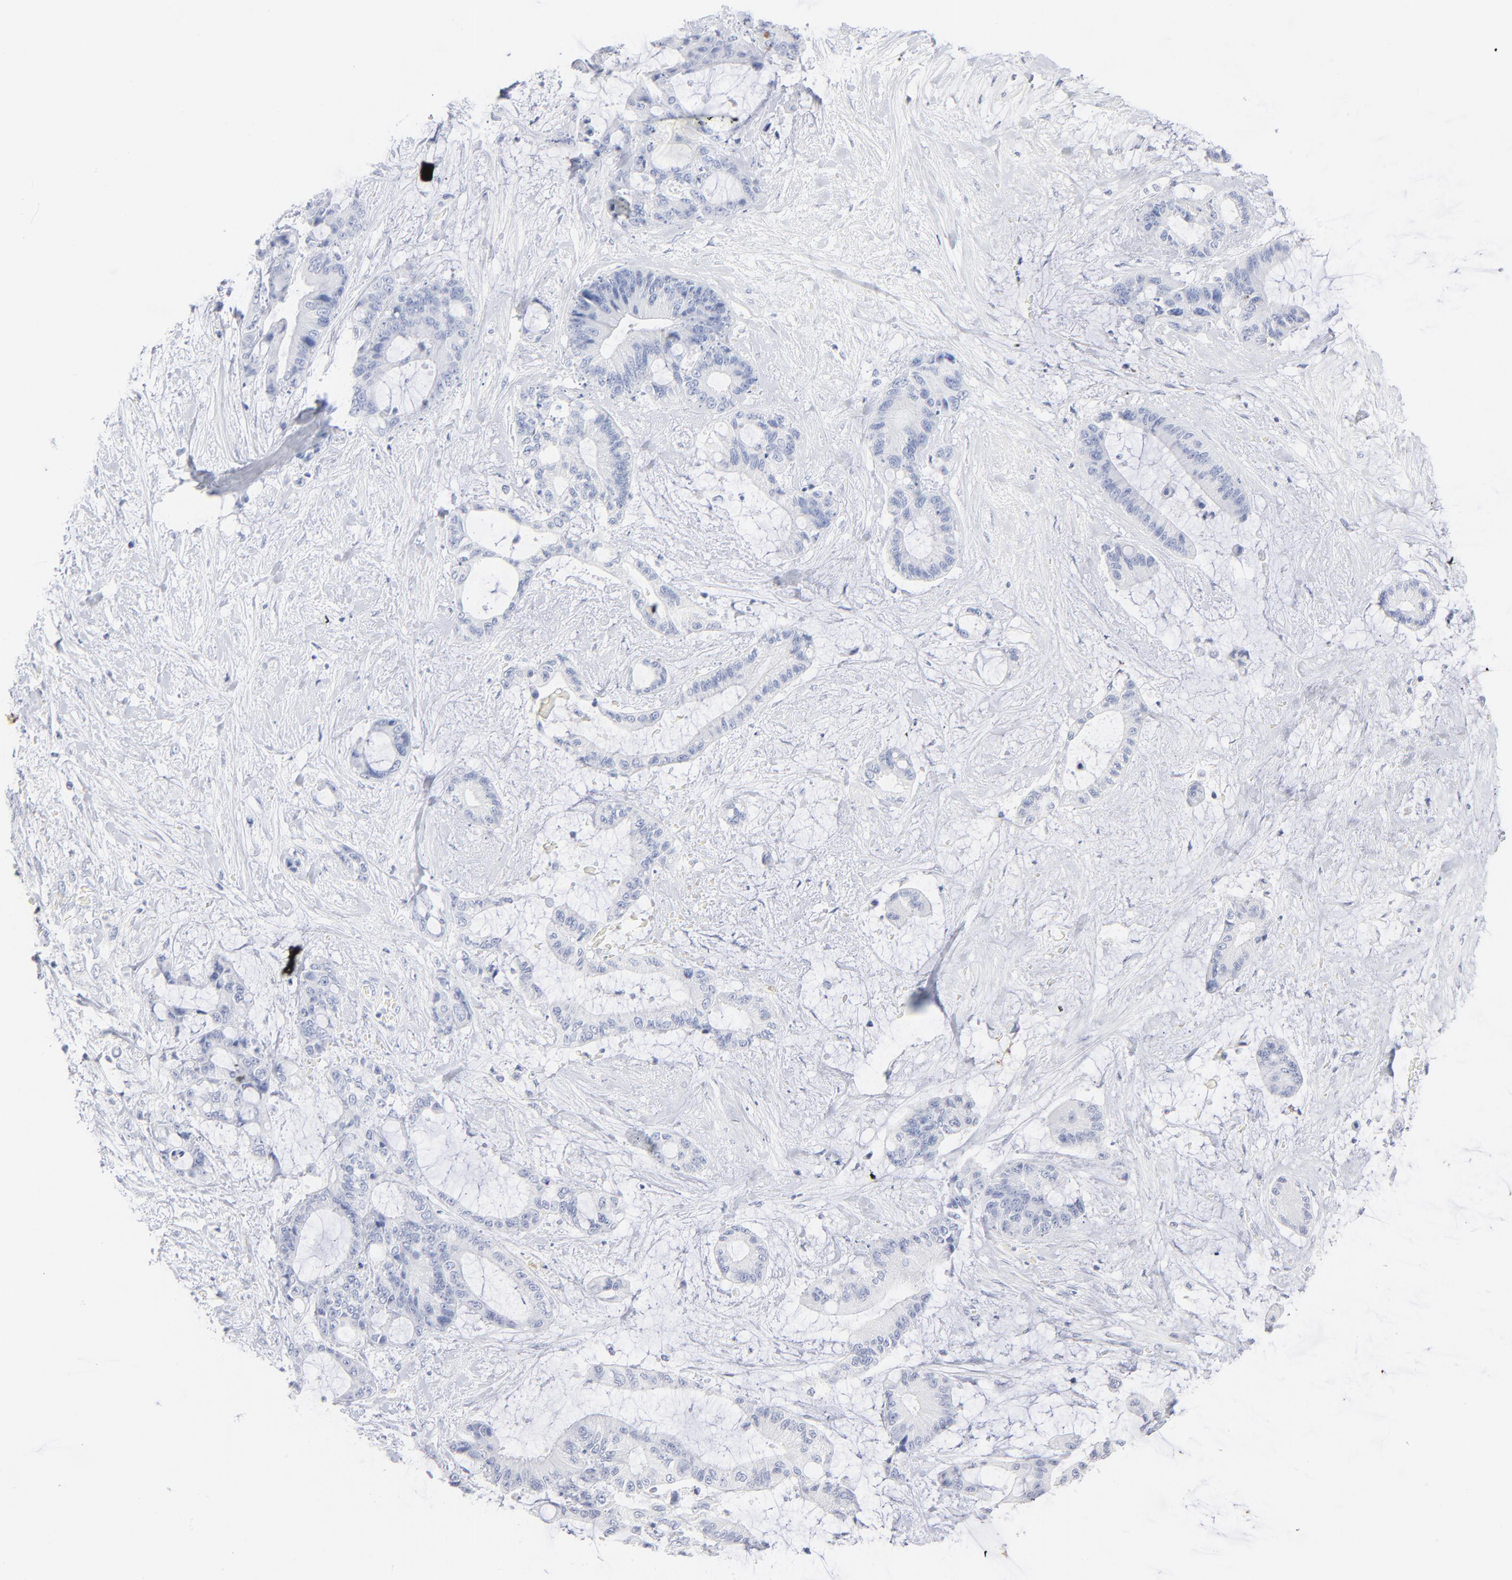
{"staining": {"intensity": "negative", "quantity": "none", "location": "none"}, "tissue": "liver cancer", "cell_type": "Tumor cells", "image_type": "cancer", "snomed": [{"axis": "morphology", "description": "Cholangiocarcinoma"}, {"axis": "topography", "description": "Liver"}], "caption": "DAB immunohistochemical staining of human liver cancer (cholangiocarcinoma) reveals no significant positivity in tumor cells.", "gene": "AGTR1", "patient": {"sex": "female", "age": 73}}